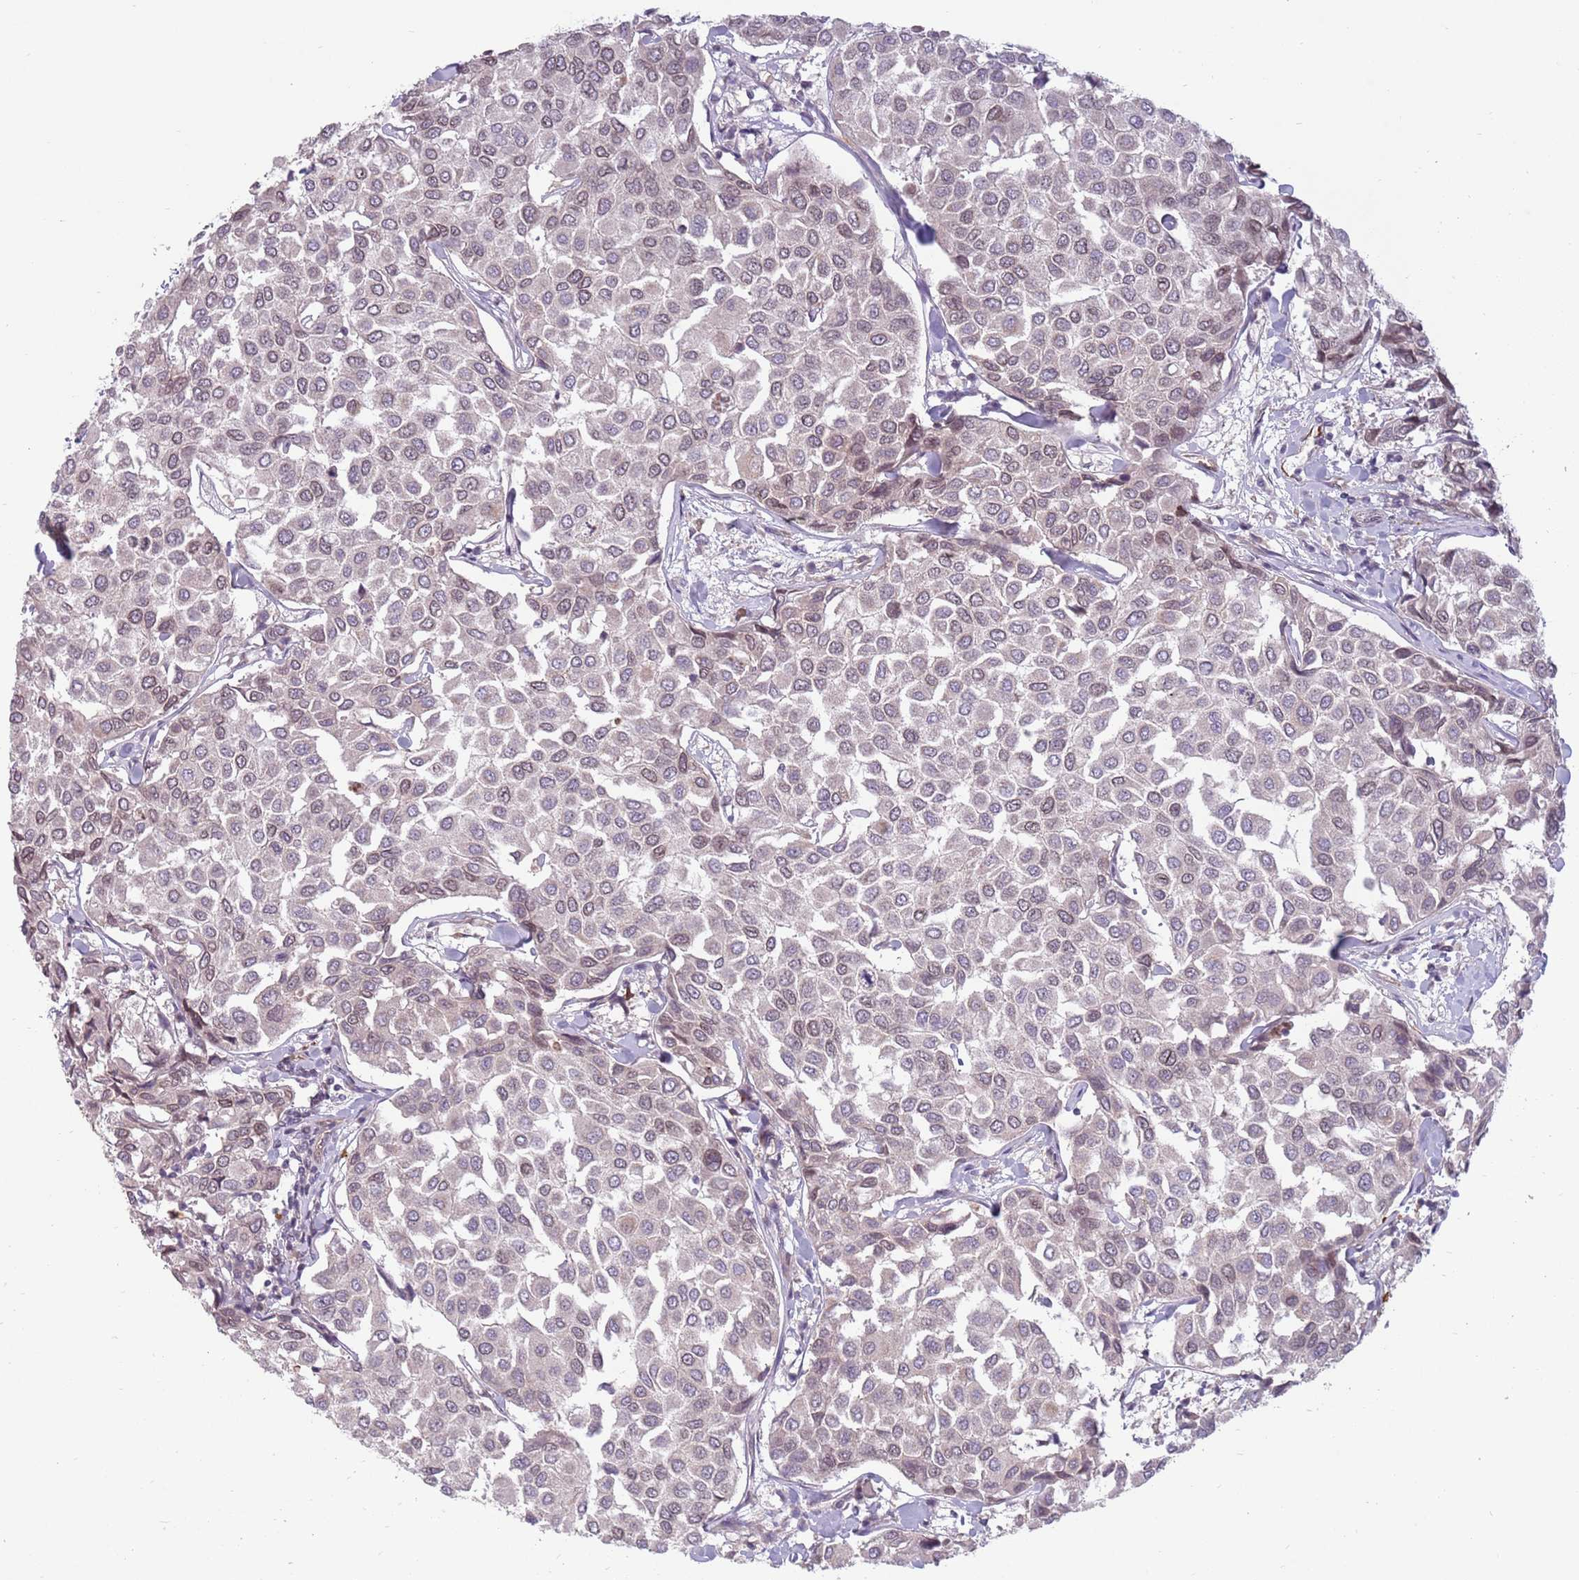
{"staining": {"intensity": "weak", "quantity": "<25%", "location": "nuclear"}, "tissue": "breast cancer", "cell_type": "Tumor cells", "image_type": "cancer", "snomed": [{"axis": "morphology", "description": "Duct carcinoma"}, {"axis": "topography", "description": "Breast"}], "caption": "Tumor cells show no significant expression in breast cancer.", "gene": "ZNF574", "patient": {"sex": "female", "age": 55}}